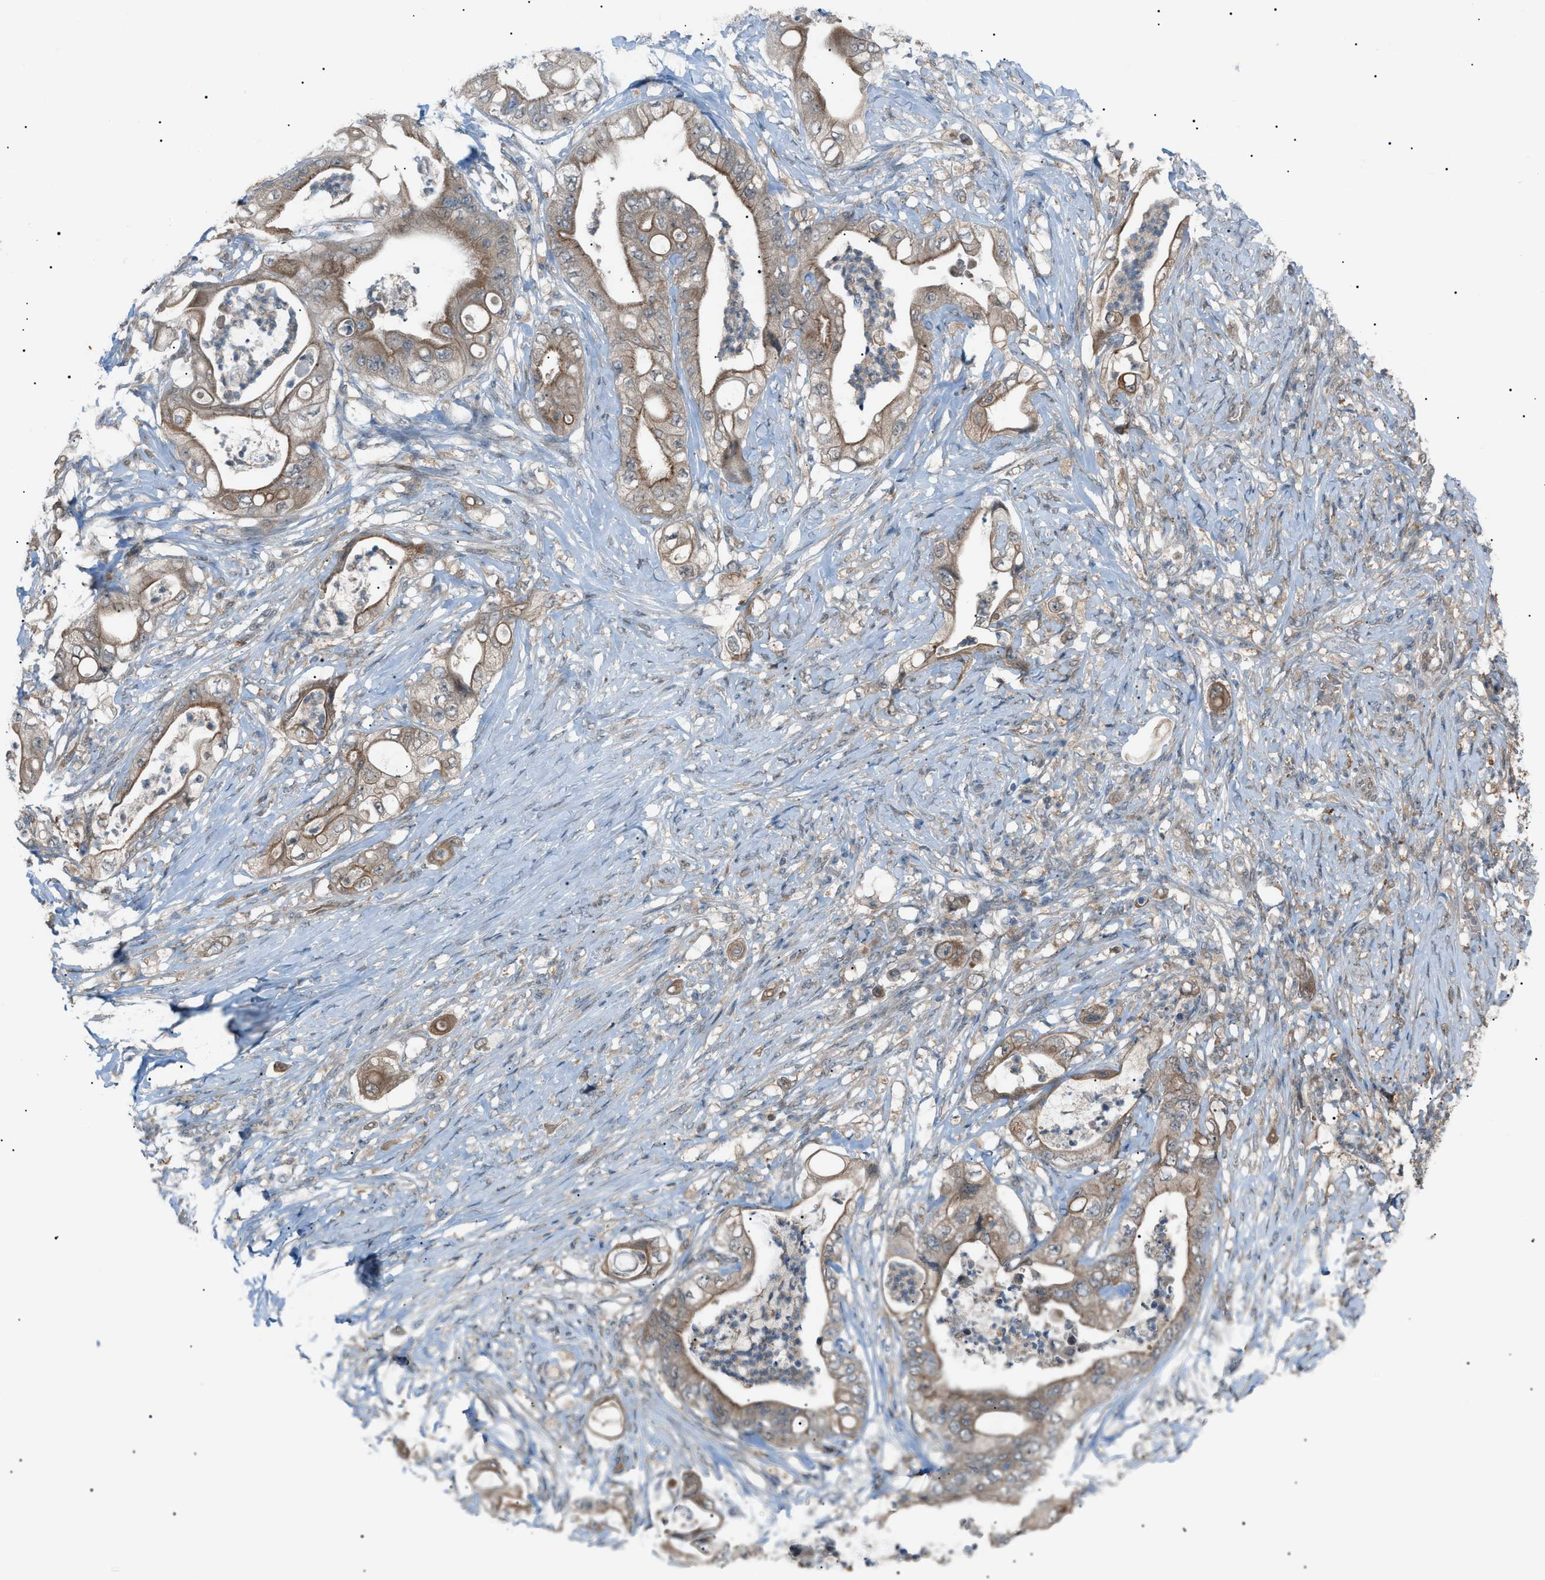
{"staining": {"intensity": "weak", "quantity": ">75%", "location": "cytoplasmic/membranous"}, "tissue": "stomach cancer", "cell_type": "Tumor cells", "image_type": "cancer", "snomed": [{"axis": "morphology", "description": "Adenocarcinoma, NOS"}, {"axis": "topography", "description": "Stomach"}], "caption": "Stomach adenocarcinoma tissue shows weak cytoplasmic/membranous staining in about >75% of tumor cells, visualized by immunohistochemistry.", "gene": "LPIN2", "patient": {"sex": "female", "age": 73}}